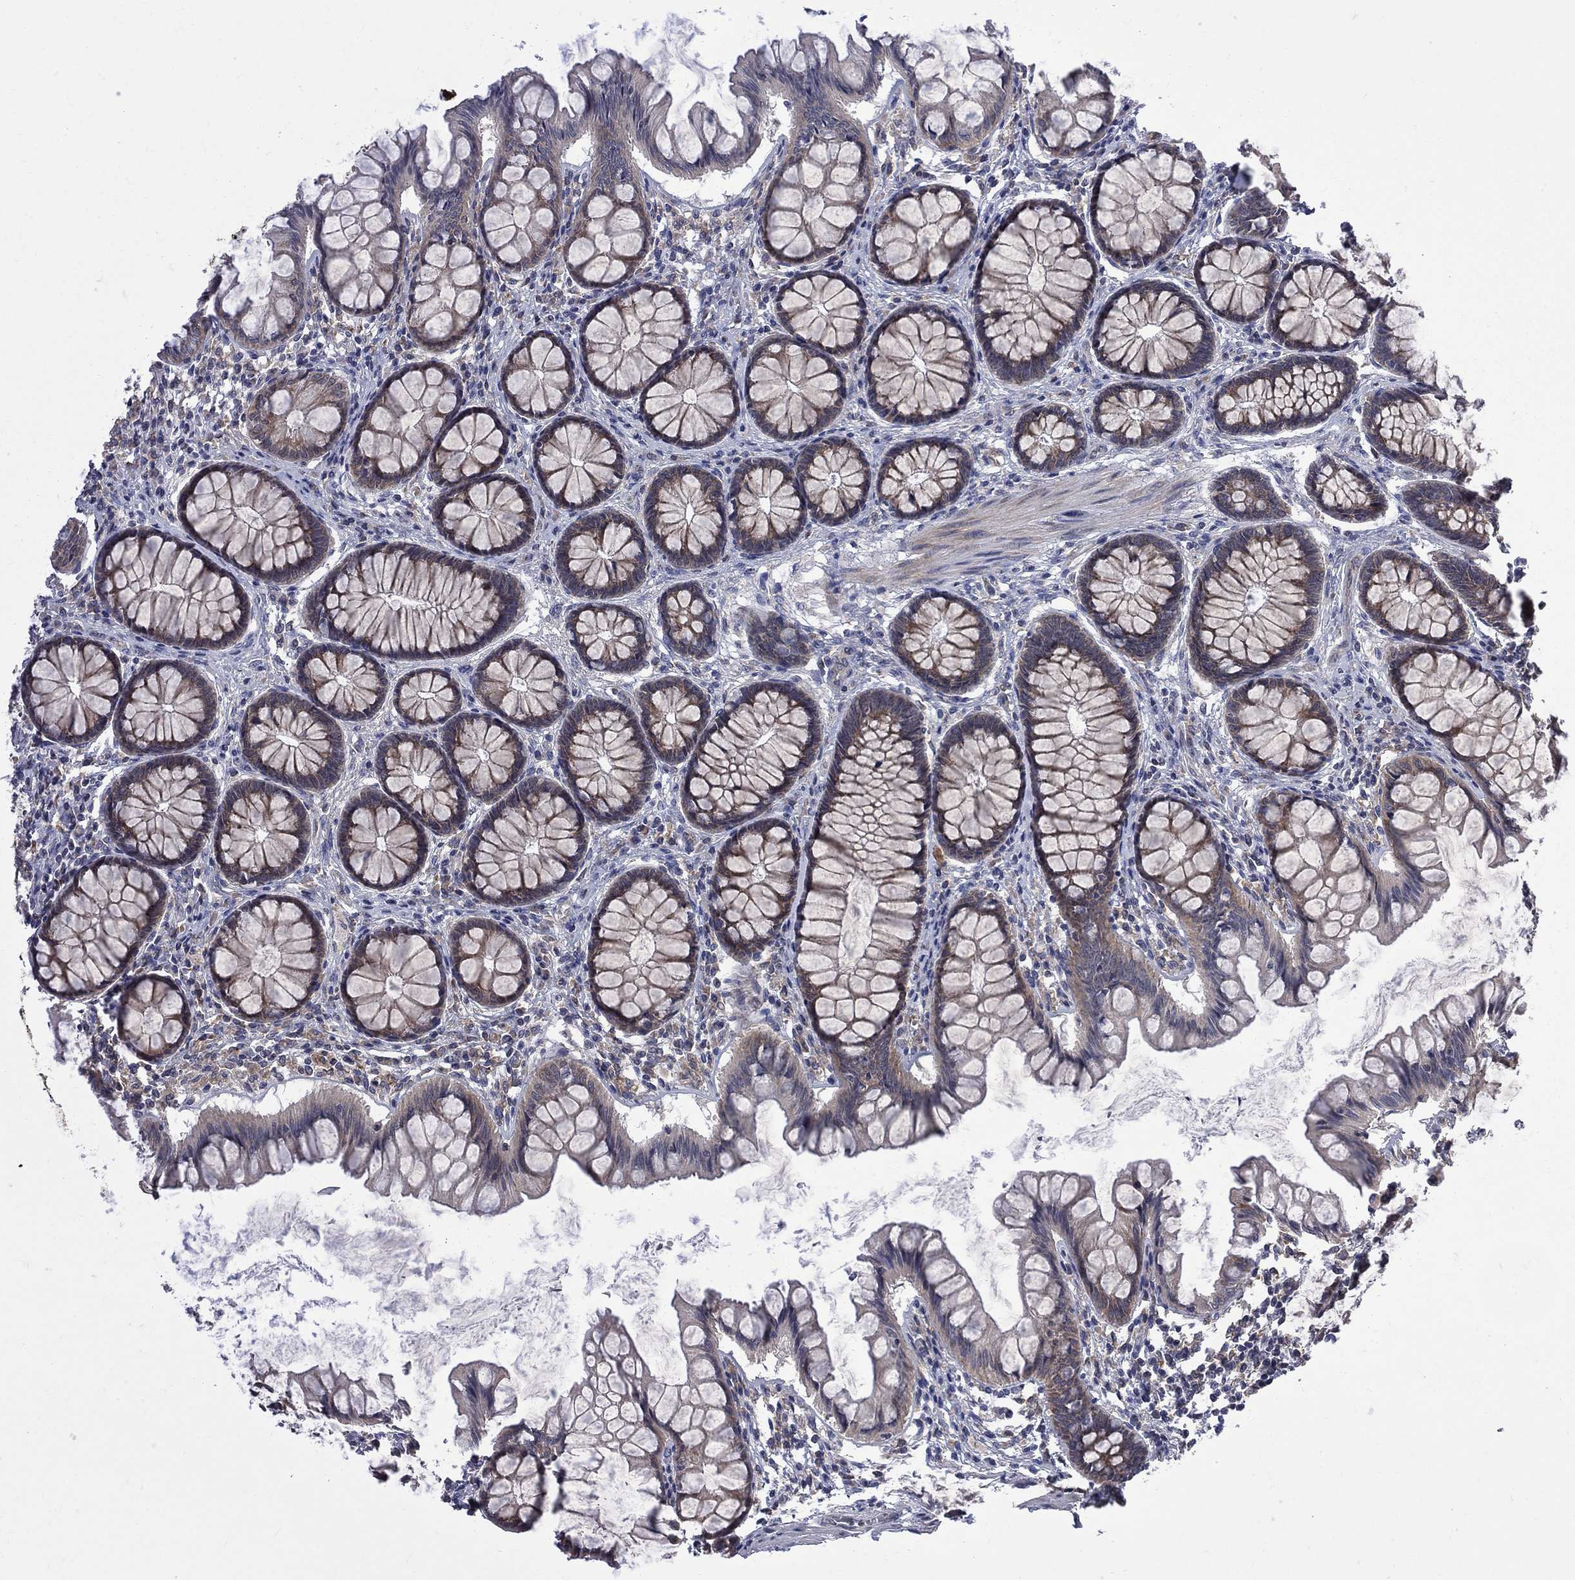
{"staining": {"intensity": "negative", "quantity": "none", "location": "none"}, "tissue": "colon", "cell_type": "Endothelial cells", "image_type": "normal", "snomed": [{"axis": "morphology", "description": "Normal tissue, NOS"}, {"axis": "topography", "description": "Colon"}], "caption": "The IHC micrograph has no significant staining in endothelial cells of colon.", "gene": "CNOT11", "patient": {"sex": "female", "age": 65}}